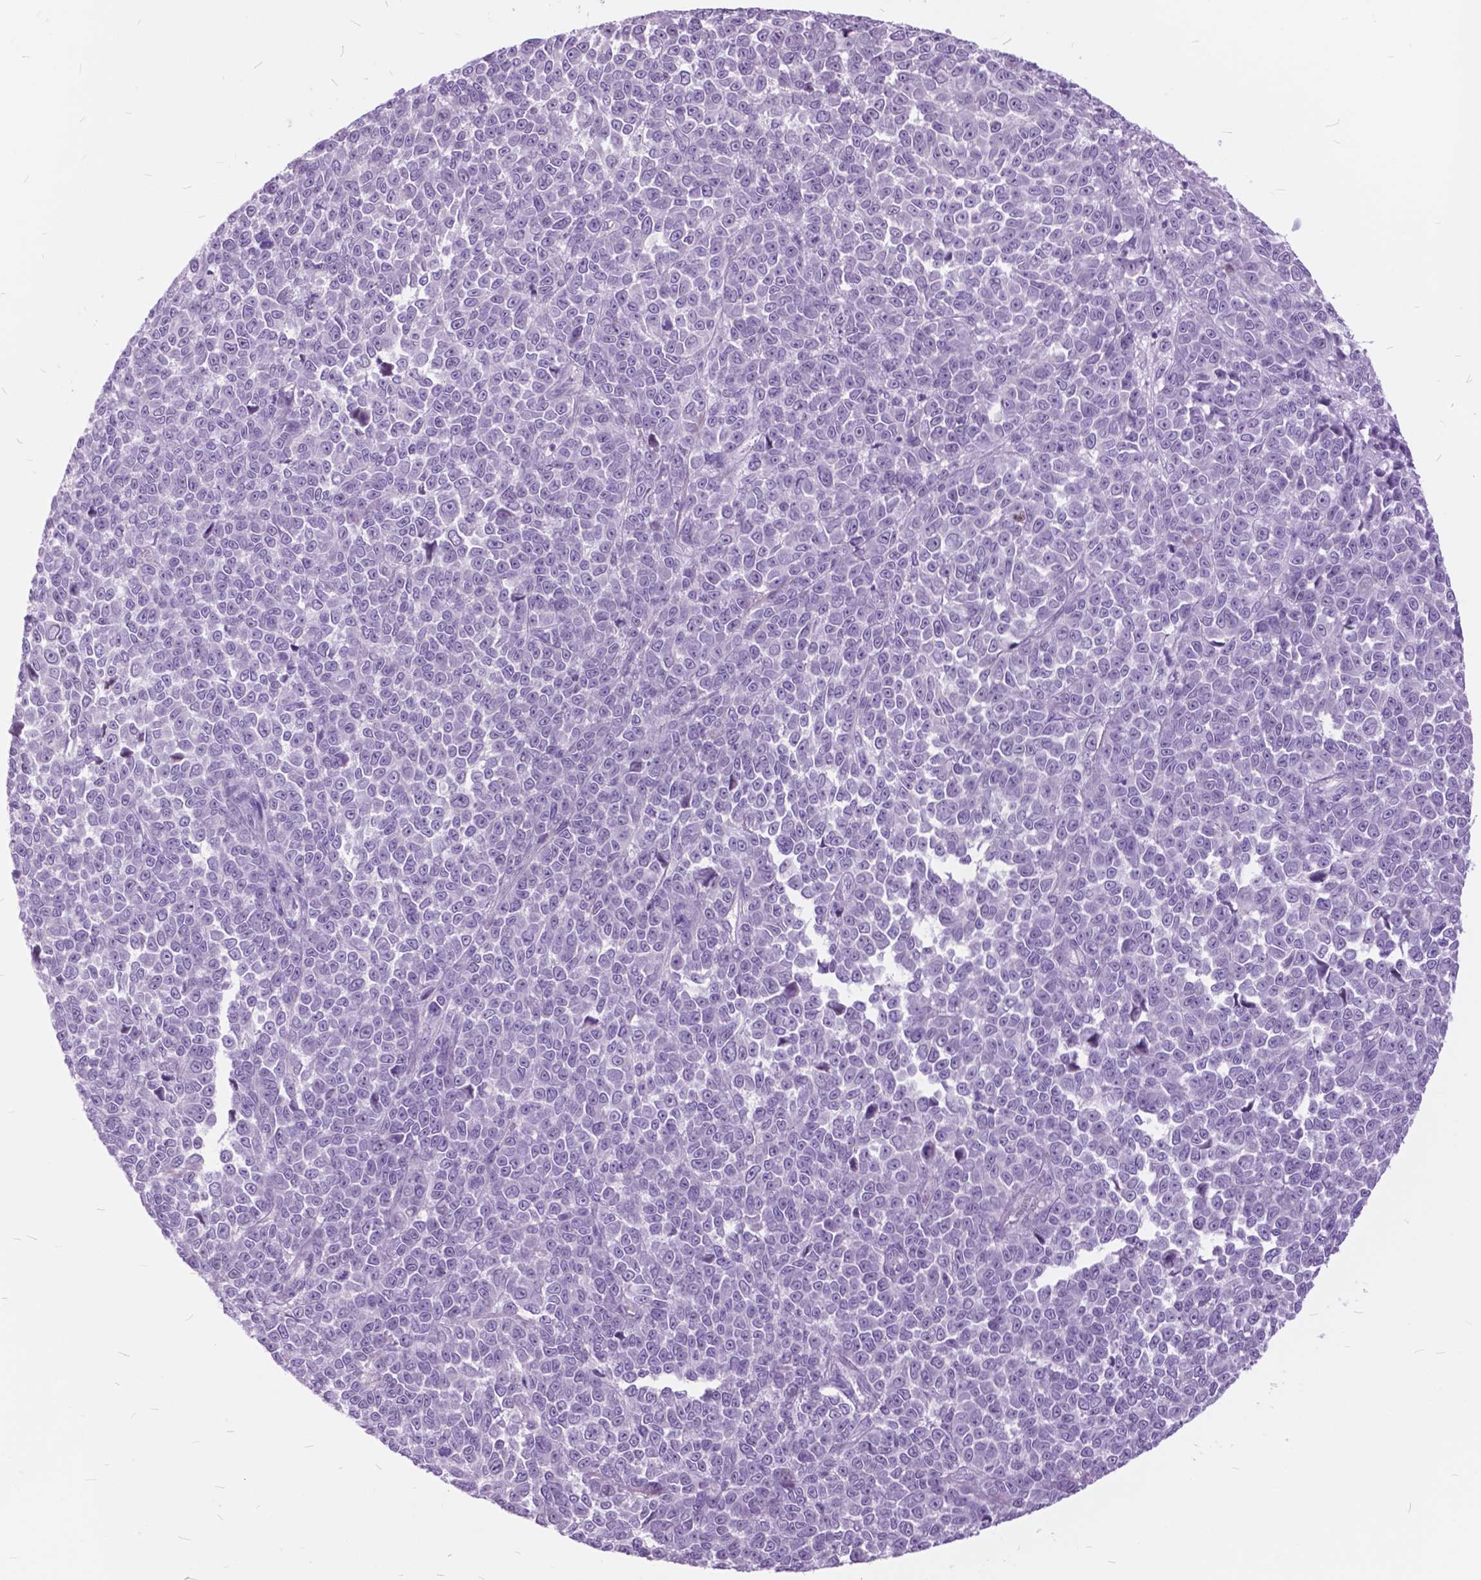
{"staining": {"intensity": "negative", "quantity": "none", "location": "none"}, "tissue": "melanoma", "cell_type": "Tumor cells", "image_type": "cancer", "snomed": [{"axis": "morphology", "description": "Malignant melanoma, NOS"}, {"axis": "topography", "description": "Skin"}], "caption": "An IHC photomicrograph of malignant melanoma is shown. There is no staining in tumor cells of malignant melanoma.", "gene": "SP140", "patient": {"sex": "female", "age": 95}}